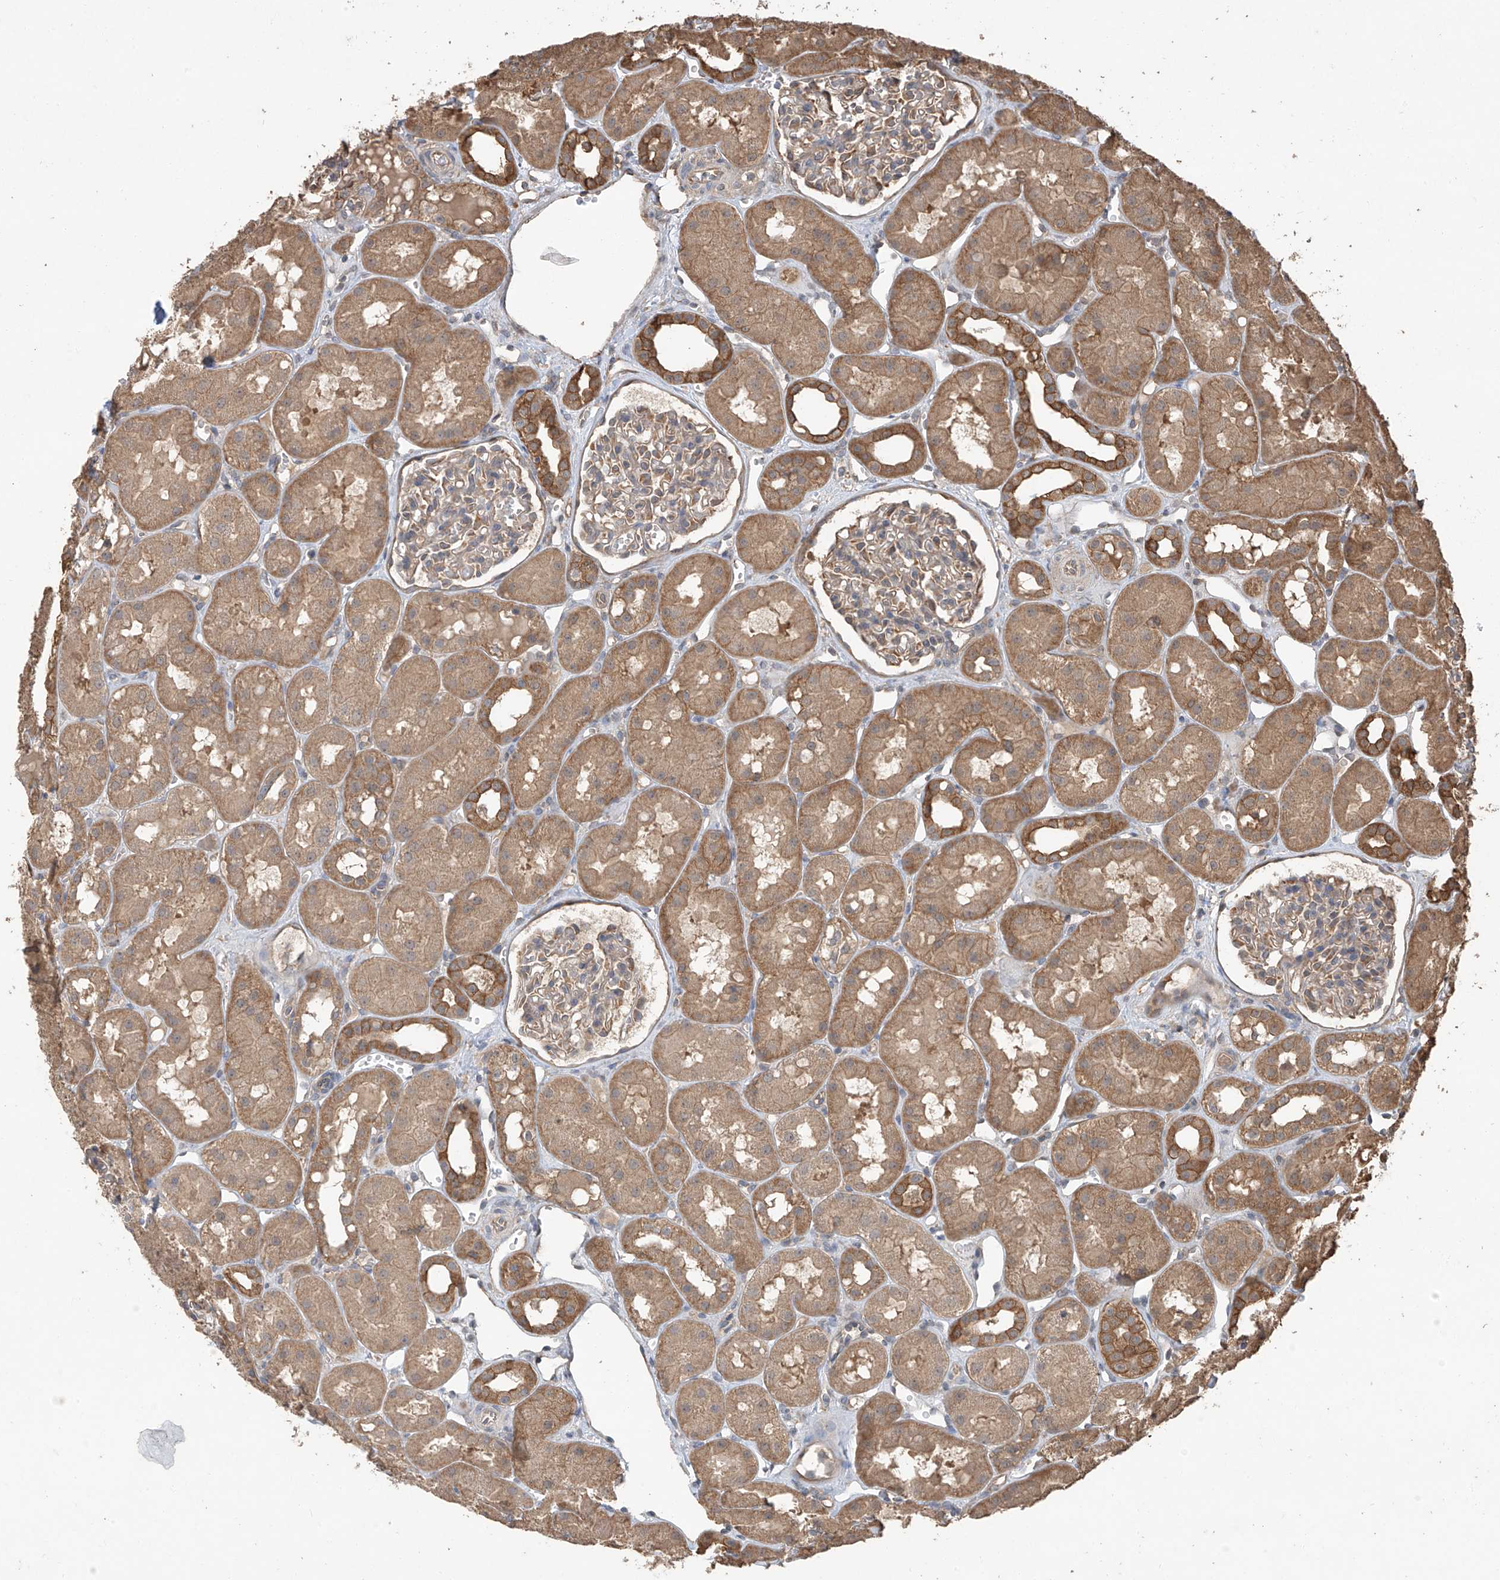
{"staining": {"intensity": "moderate", "quantity": "<25%", "location": "cytoplasmic/membranous"}, "tissue": "kidney", "cell_type": "Cells in glomeruli", "image_type": "normal", "snomed": [{"axis": "morphology", "description": "Normal tissue, NOS"}, {"axis": "topography", "description": "Kidney"}], "caption": "Kidney stained with a brown dye displays moderate cytoplasmic/membranous positive staining in approximately <25% of cells in glomeruli.", "gene": "AGBL5", "patient": {"sex": "male", "age": 16}}